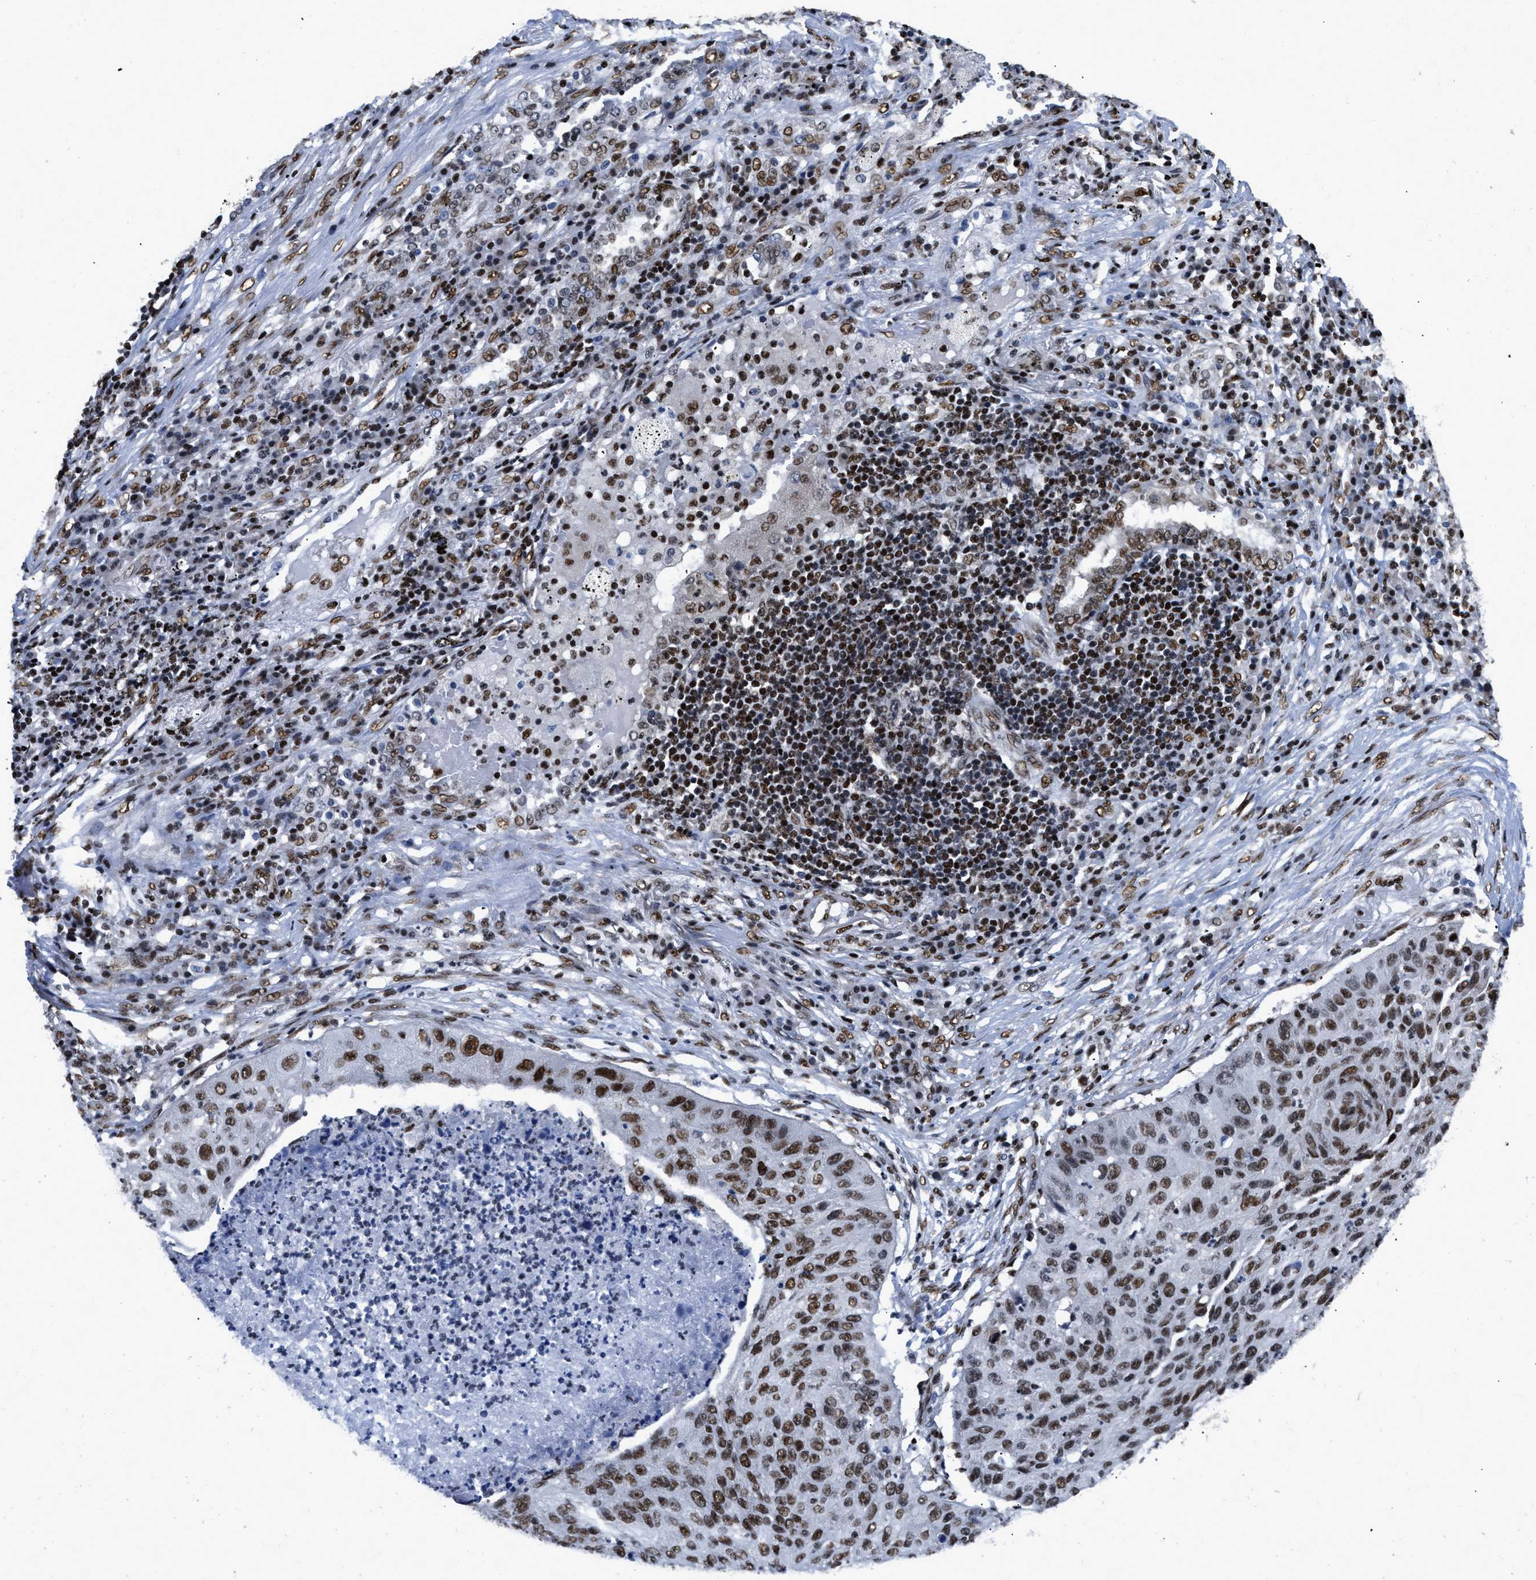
{"staining": {"intensity": "strong", "quantity": ">75%", "location": "nuclear"}, "tissue": "lung cancer", "cell_type": "Tumor cells", "image_type": "cancer", "snomed": [{"axis": "morphology", "description": "Squamous cell carcinoma, NOS"}, {"axis": "topography", "description": "Lung"}], "caption": "About >75% of tumor cells in human squamous cell carcinoma (lung) display strong nuclear protein positivity as visualized by brown immunohistochemical staining.", "gene": "CREB1", "patient": {"sex": "female", "age": 63}}